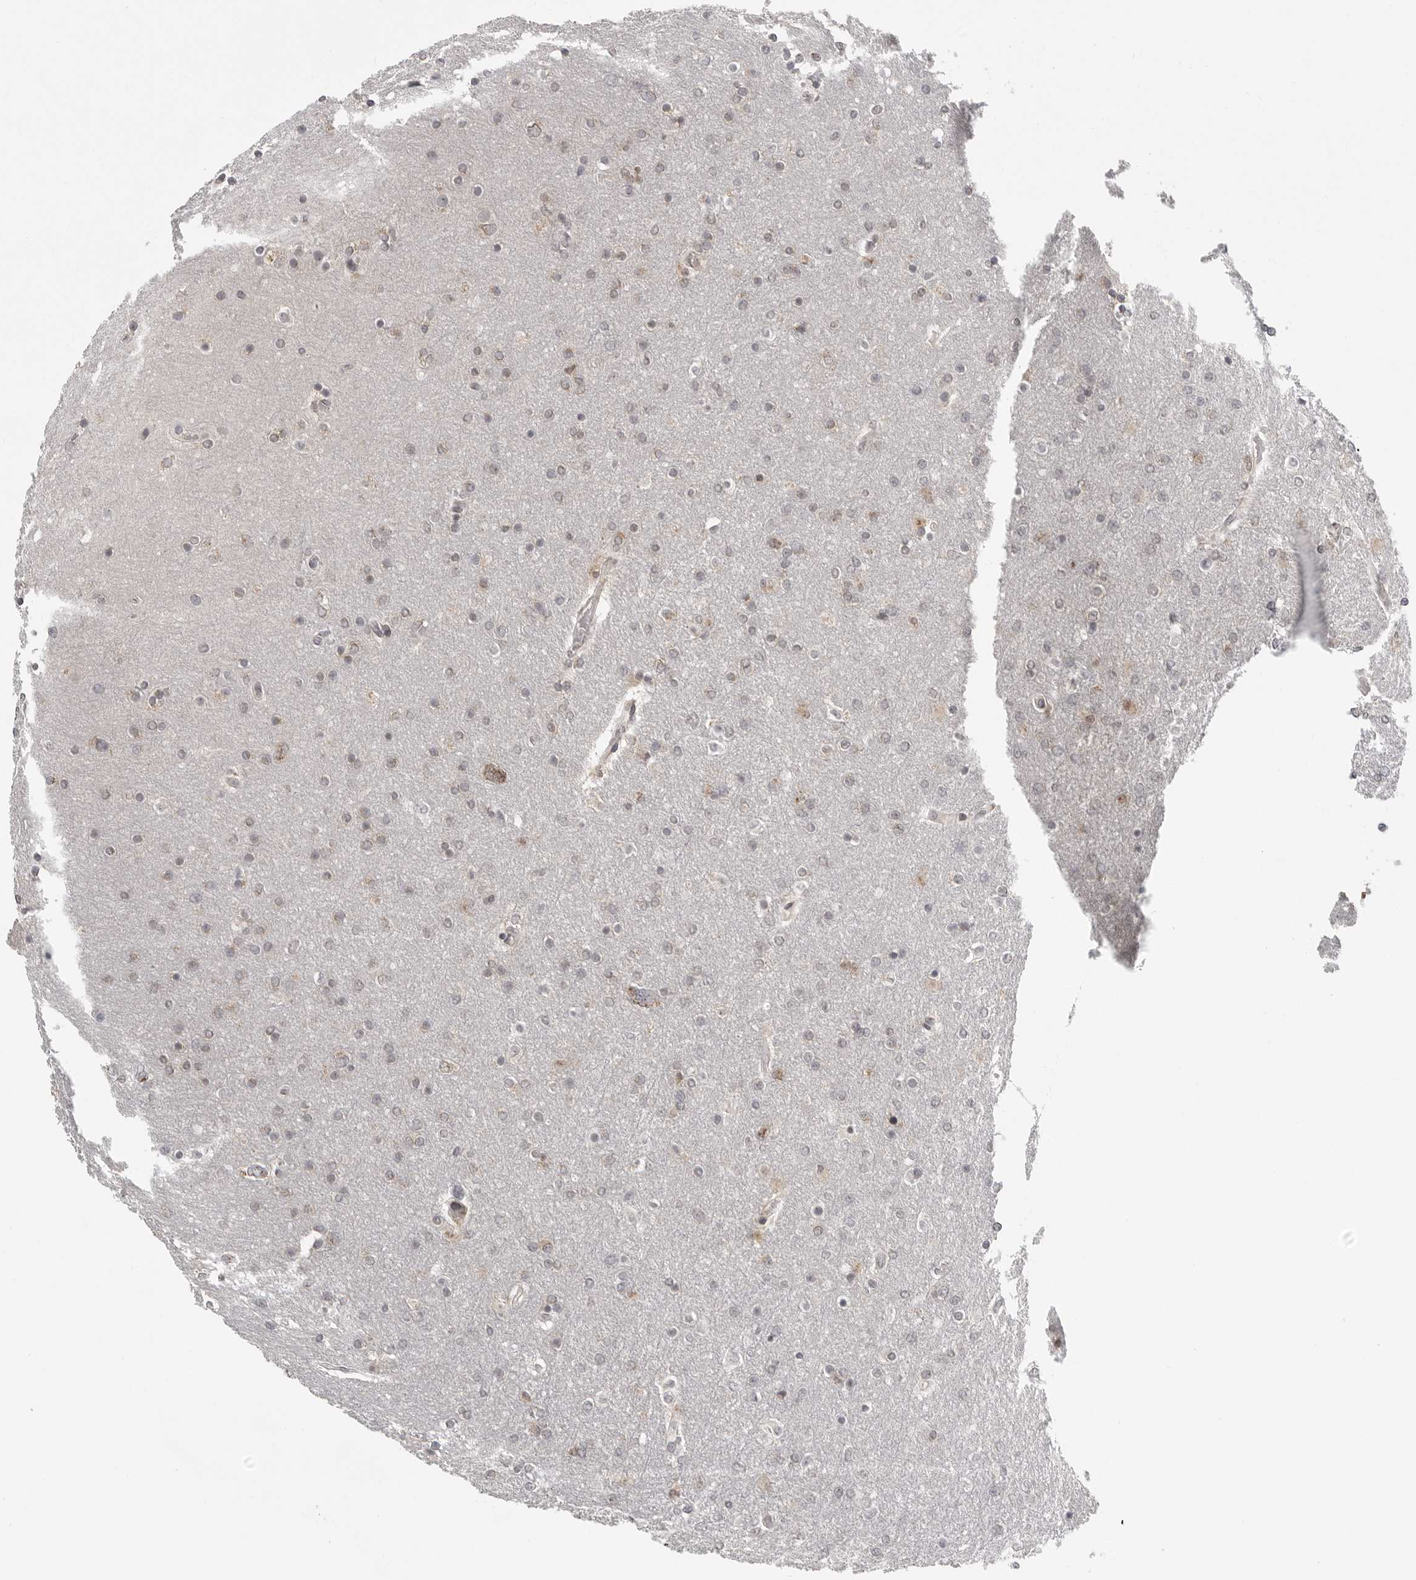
{"staining": {"intensity": "weak", "quantity": "<25%", "location": "cytoplasmic/membranous"}, "tissue": "glioma", "cell_type": "Tumor cells", "image_type": "cancer", "snomed": [{"axis": "morphology", "description": "Glioma, malignant, High grade"}, {"axis": "topography", "description": "Cerebral cortex"}], "caption": "The histopathology image reveals no staining of tumor cells in glioma.", "gene": "TUT4", "patient": {"sex": "female", "age": 36}}